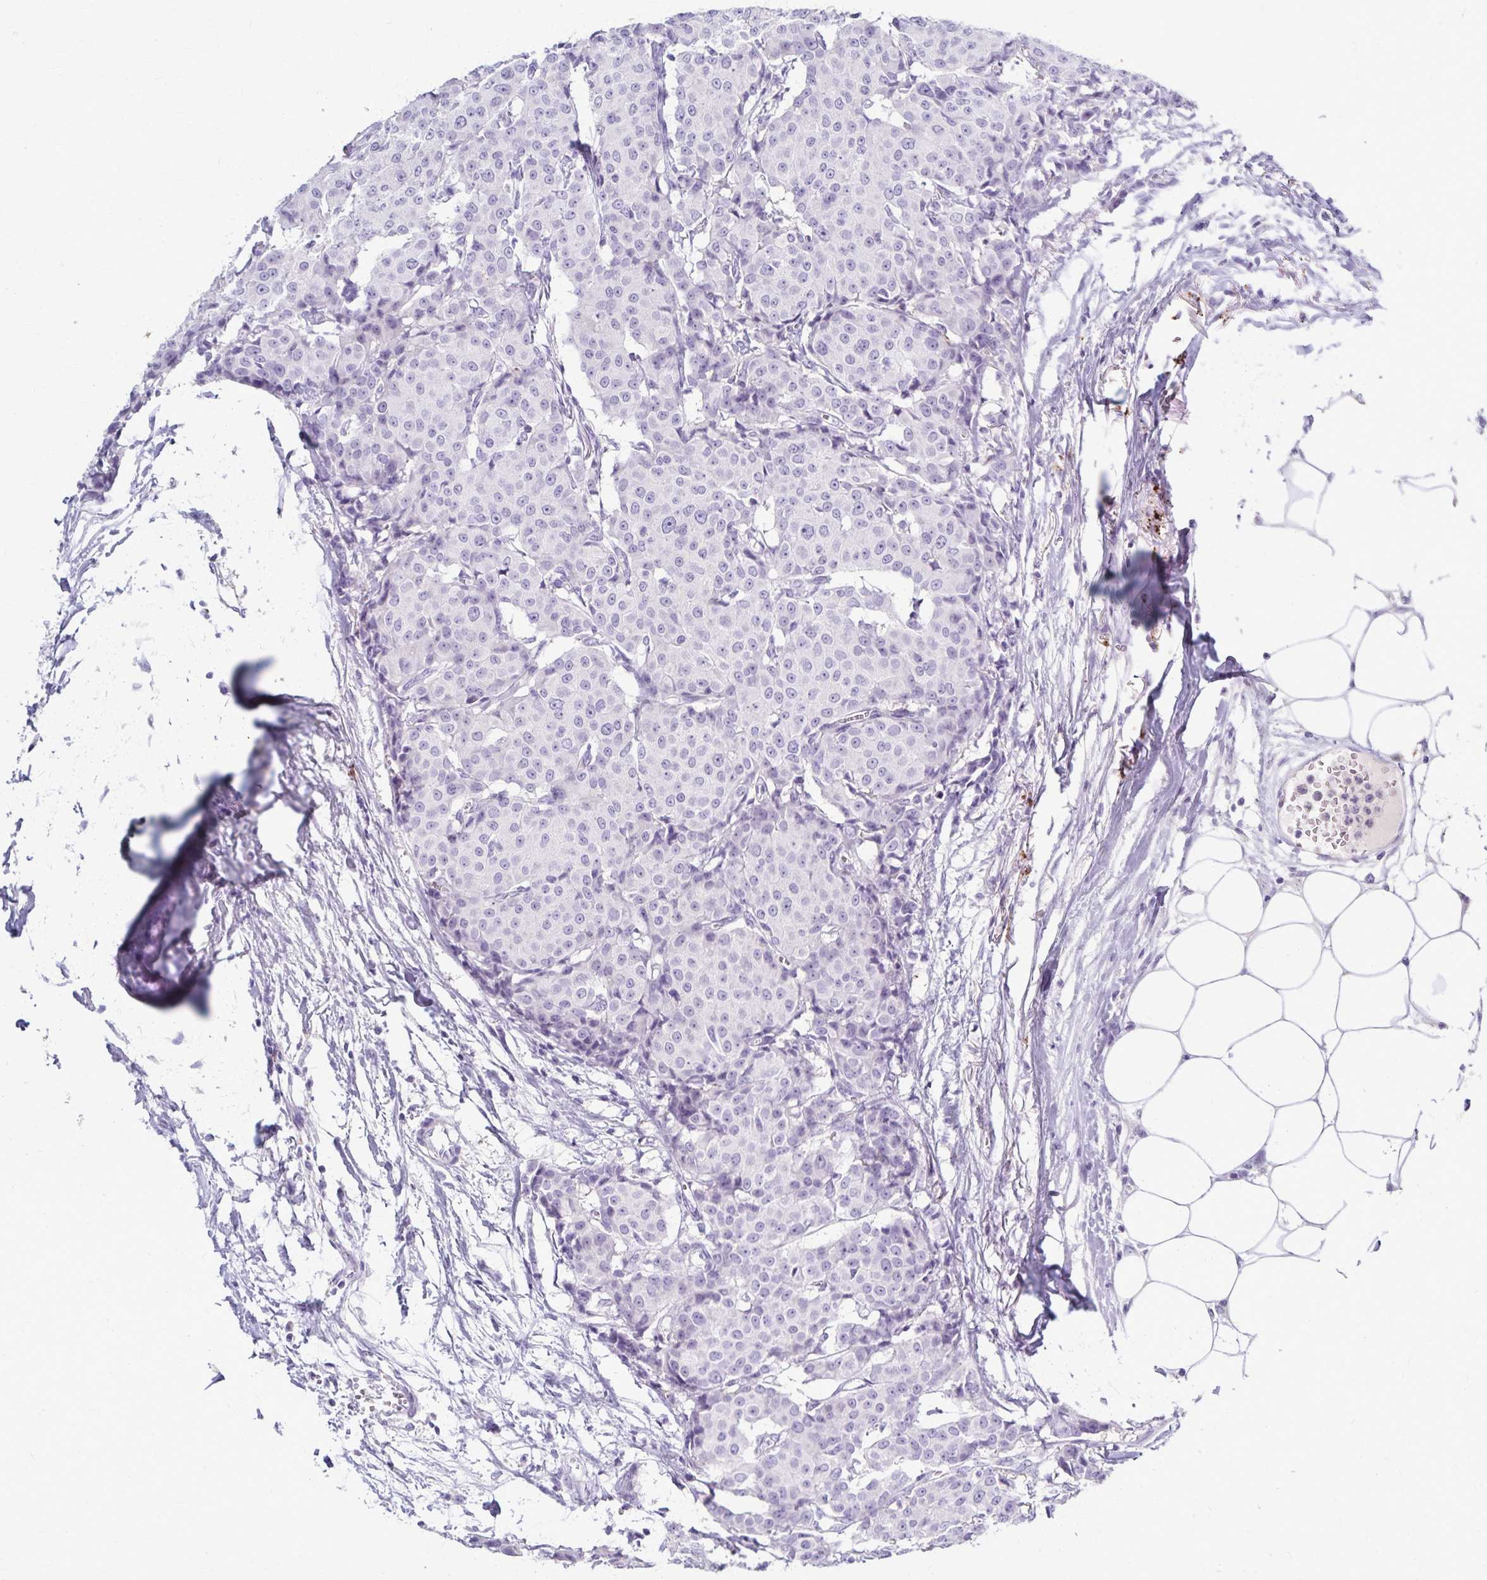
{"staining": {"intensity": "negative", "quantity": "none", "location": "none"}, "tissue": "breast cancer", "cell_type": "Tumor cells", "image_type": "cancer", "snomed": [{"axis": "morphology", "description": "Duct carcinoma"}, {"axis": "topography", "description": "Breast"}], "caption": "High magnification brightfield microscopy of breast cancer stained with DAB (brown) and counterstained with hematoxylin (blue): tumor cells show no significant expression.", "gene": "TMEM60", "patient": {"sex": "female", "age": 91}}